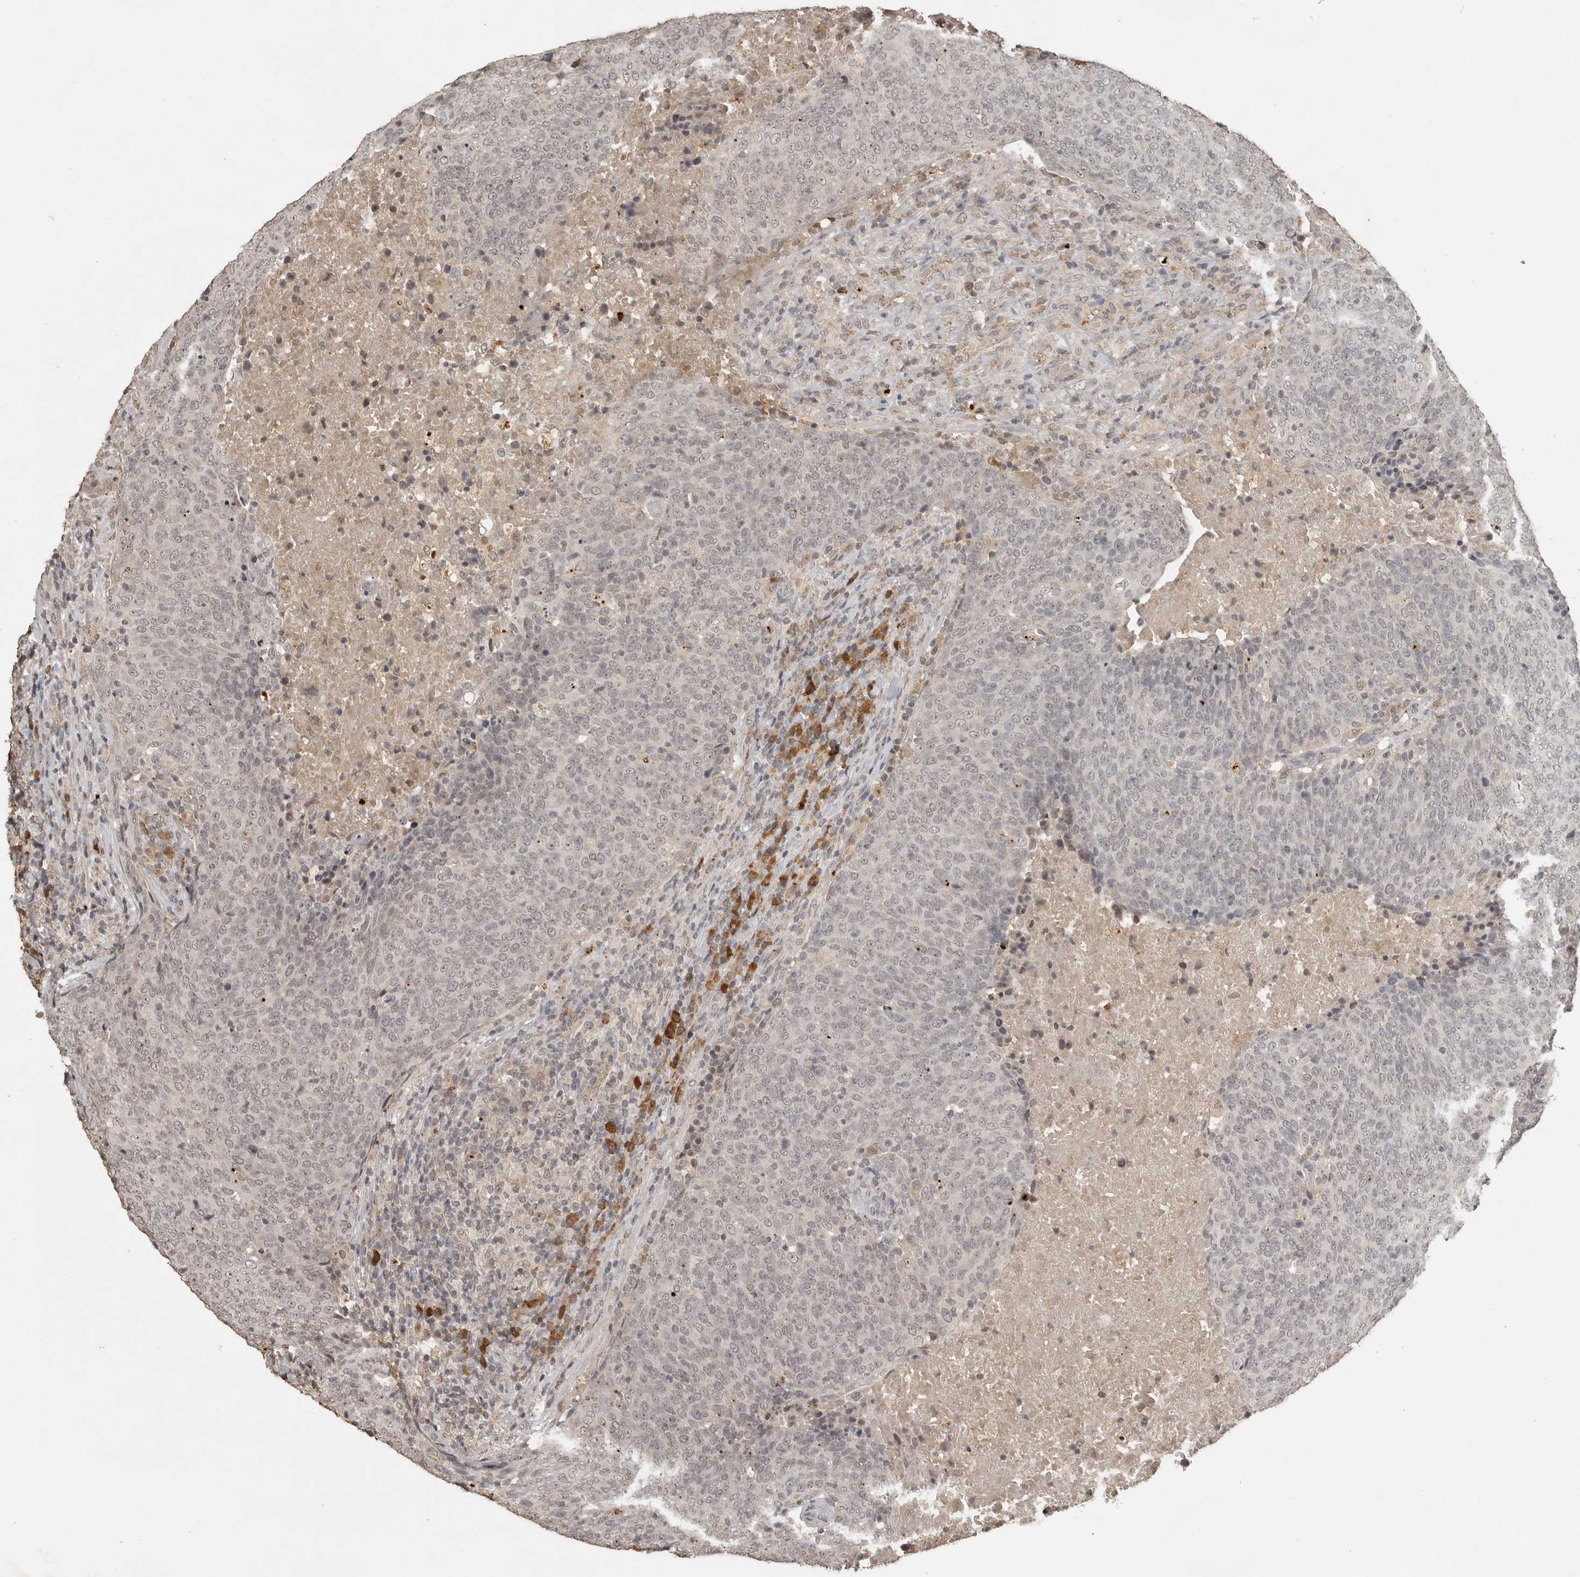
{"staining": {"intensity": "negative", "quantity": "none", "location": "none"}, "tissue": "head and neck cancer", "cell_type": "Tumor cells", "image_type": "cancer", "snomed": [{"axis": "morphology", "description": "Squamous cell carcinoma, NOS"}, {"axis": "morphology", "description": "Squamous cell carcinoma, metastatic, NOS"}, {"axis": "topography", "description": "Lymph node"}, {"axis": "topography", "description": "Head-Neck"}], "caption": "Human head and neck cancer (squamous cell carcinoma) stained for a protein using IHC exhibits no positivity in tumor cells.", "gene": "CTF1", "patient": {"sex": "male", "age": 62}}